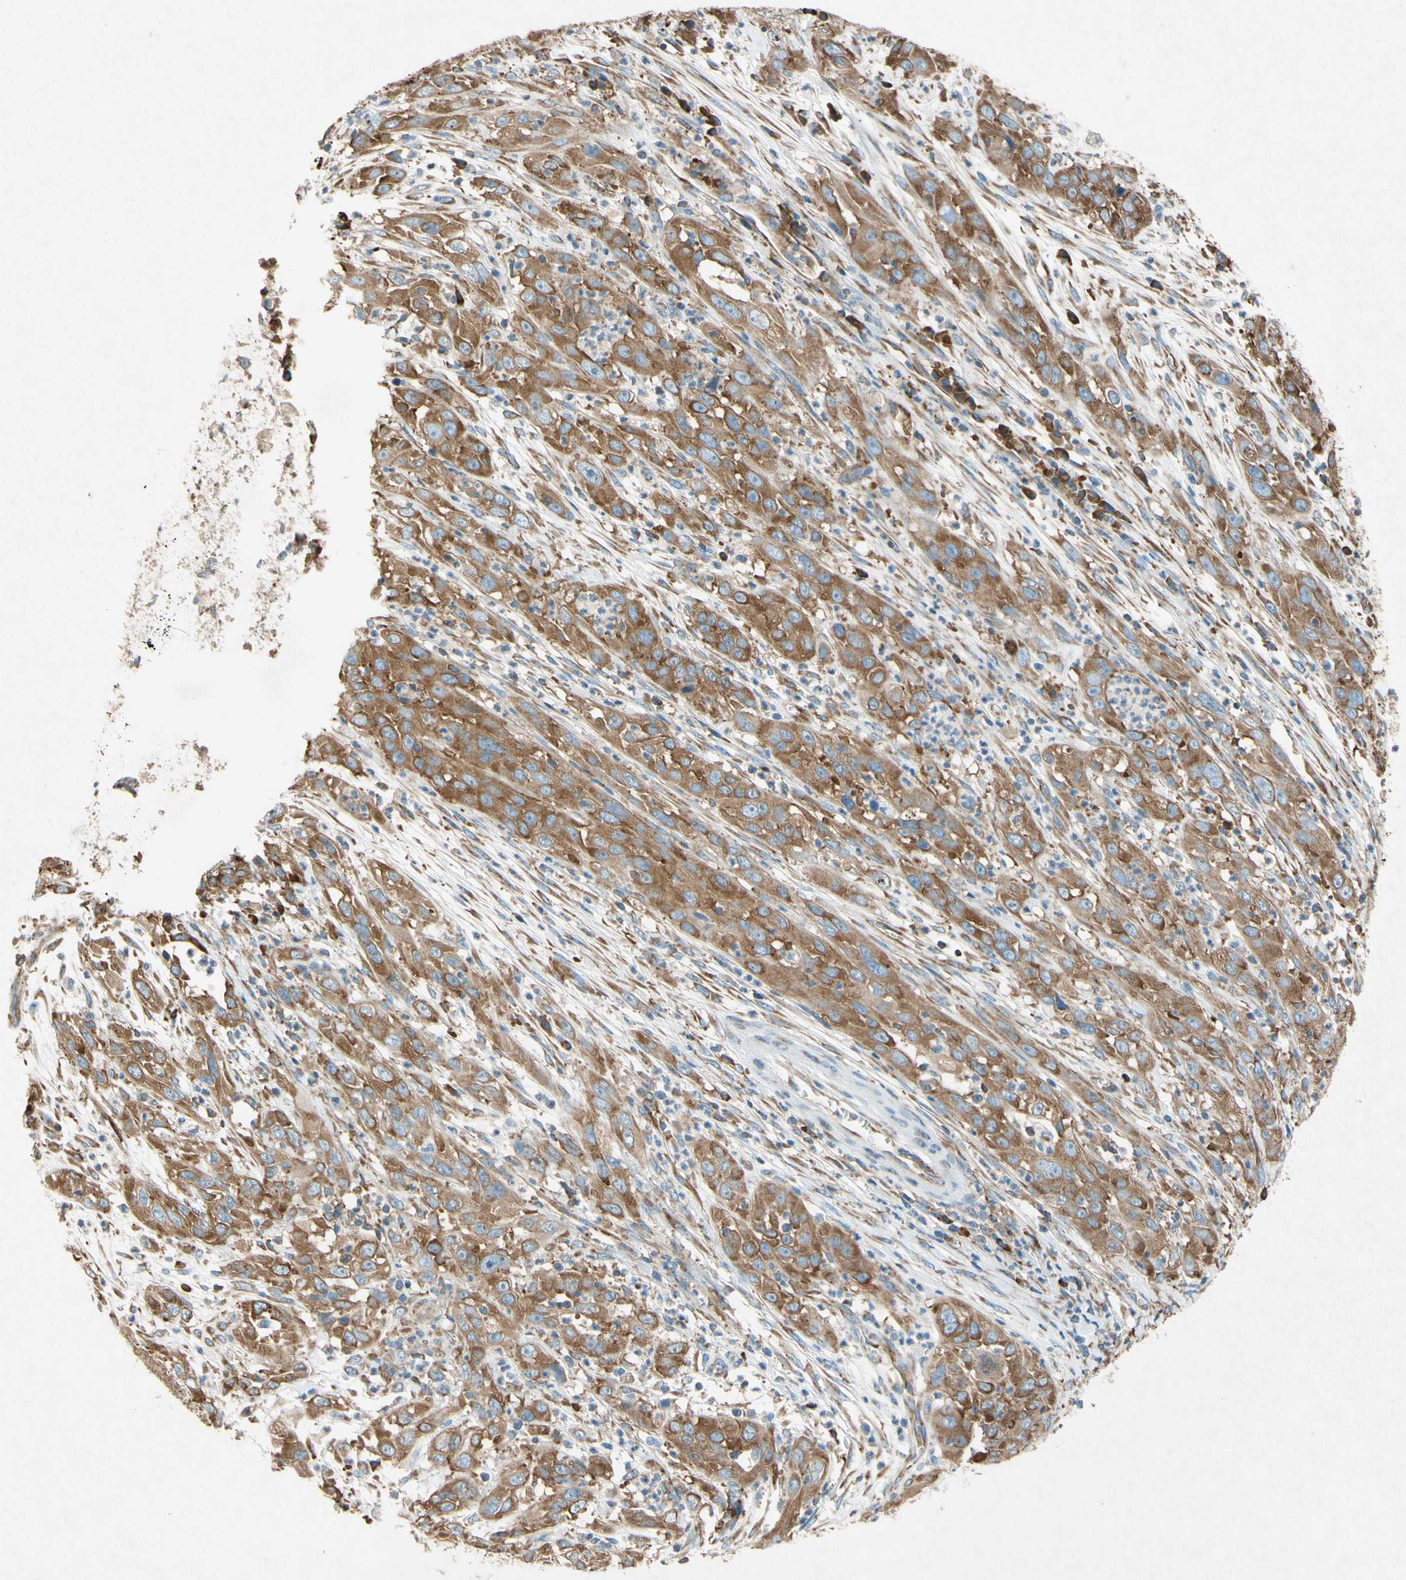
{"staining": {"intensity": "moderate", "quantity": ">75%", "location": "cytoplasmic/membranous"}, "tissue": "cervical cancer", "cell_type": "Tumor cells", "image_type": "cancer", "snomed": [{"axis": "morphology", "description": "Squamous cell carcinoma, NOS"}, {"axis": "topography", "description": "Cervix"}], "caption": "Cervical cancer (squamous cell carcinoma) stained with a brown dye shows moderate cytoplasmic/membranous positive staining in about >75% of tumor cells.", "gene": "PABPC1", "patient": {"sex": "female", "age": 32}}